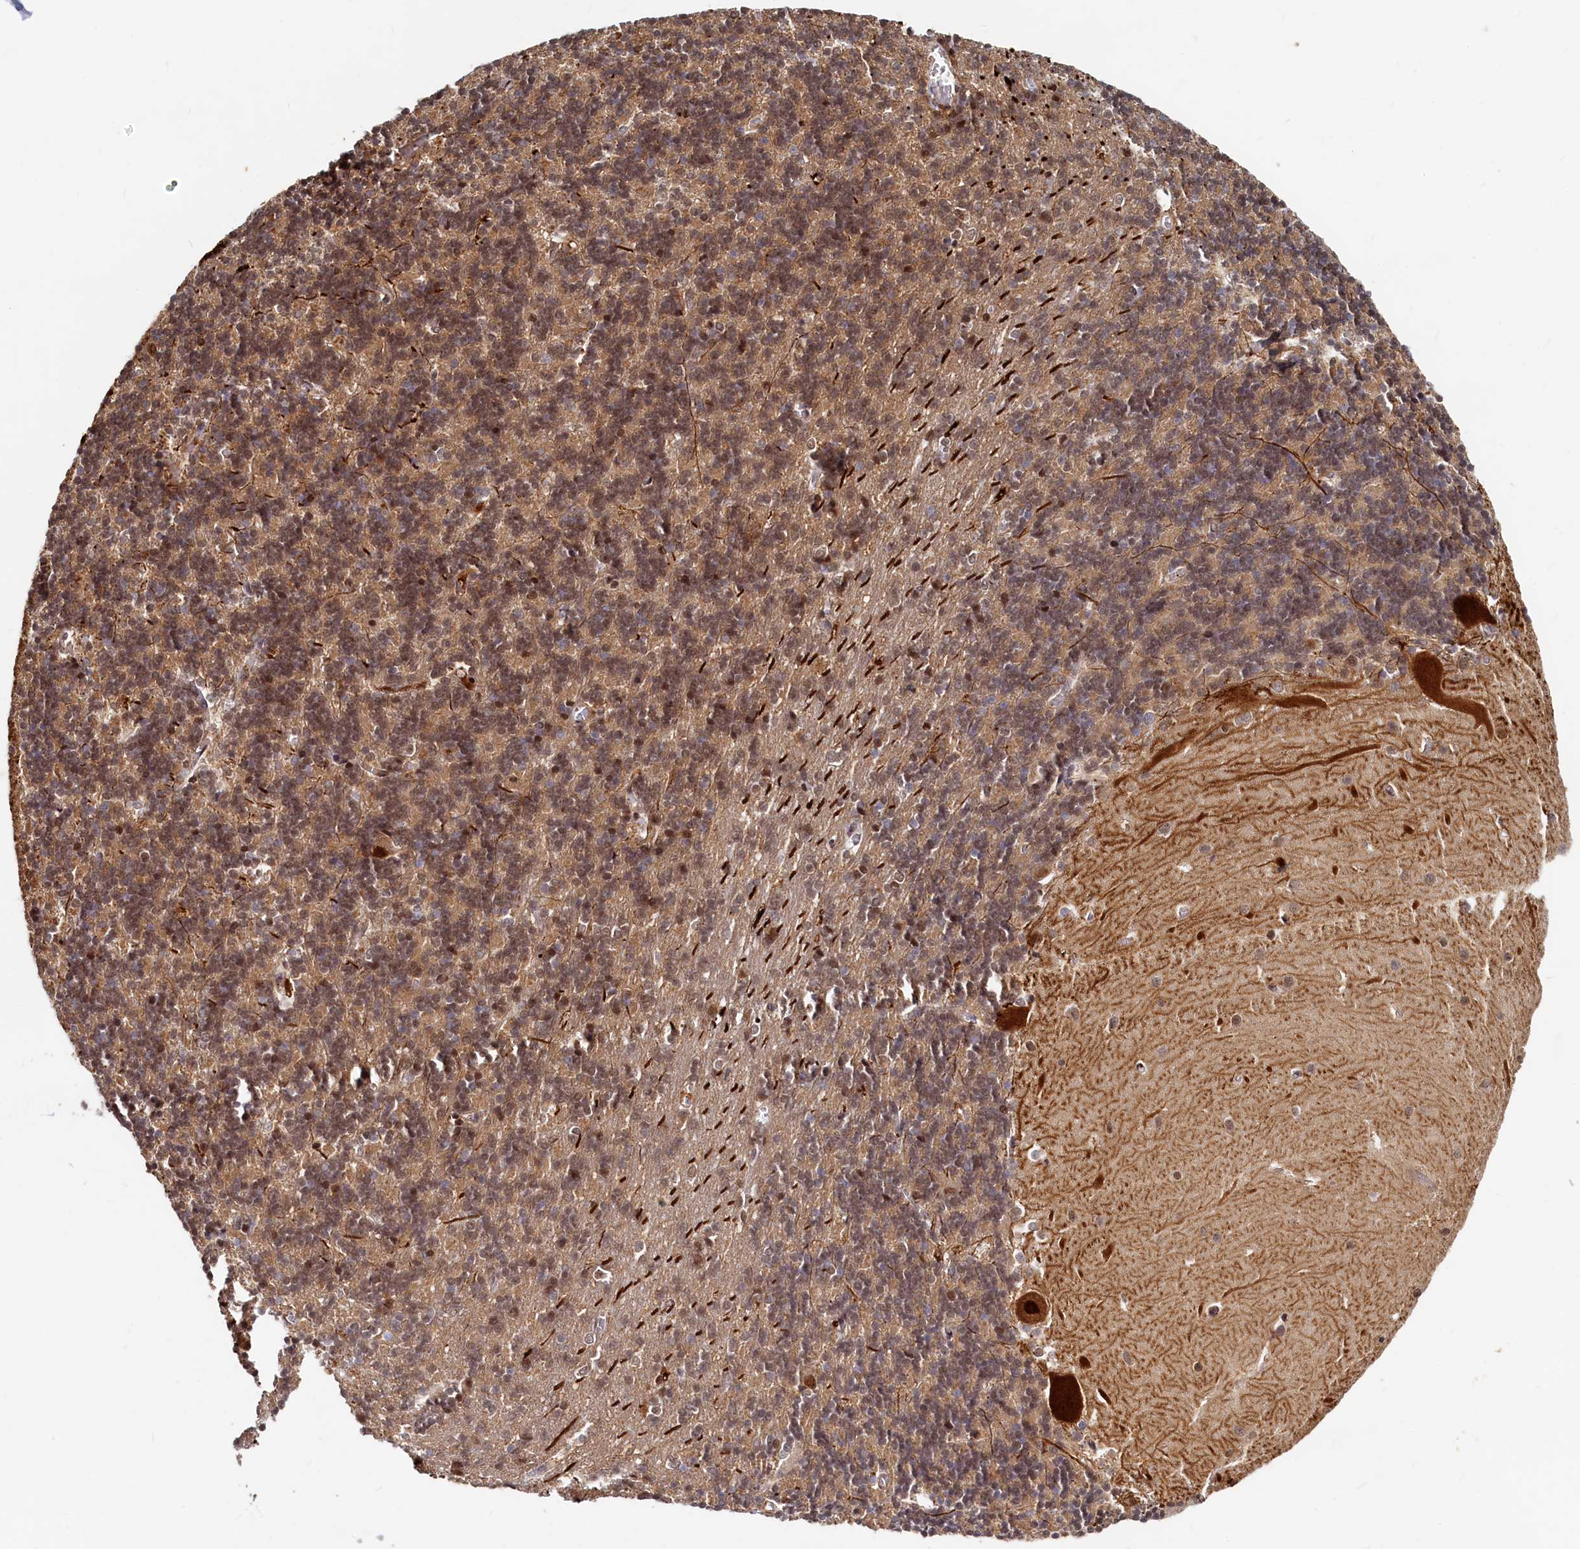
{"staining": {"intensity": "moderate", "quantity": "25%-75%", "location": "cytoplasmic/membranous,nuclear"}, "tissue": "cerebellum", "cell_type": "Cells in granular layer", "image_type": "normal", "snomed": [{"axis": "morphology", "description": "Normal tissue, NOS"}, {"axis": "topography", "description": "Cerebellum"}], "caption": "Protein positivity by immunohistochemistry demonstrates moderate cytoplasmic/membranous,nuclear staining in about 25%-75% of cells in granular layer in benign cerebellum.", "gene": "TRAPPC4", "patient": {"sex": "male", "age": 37}}